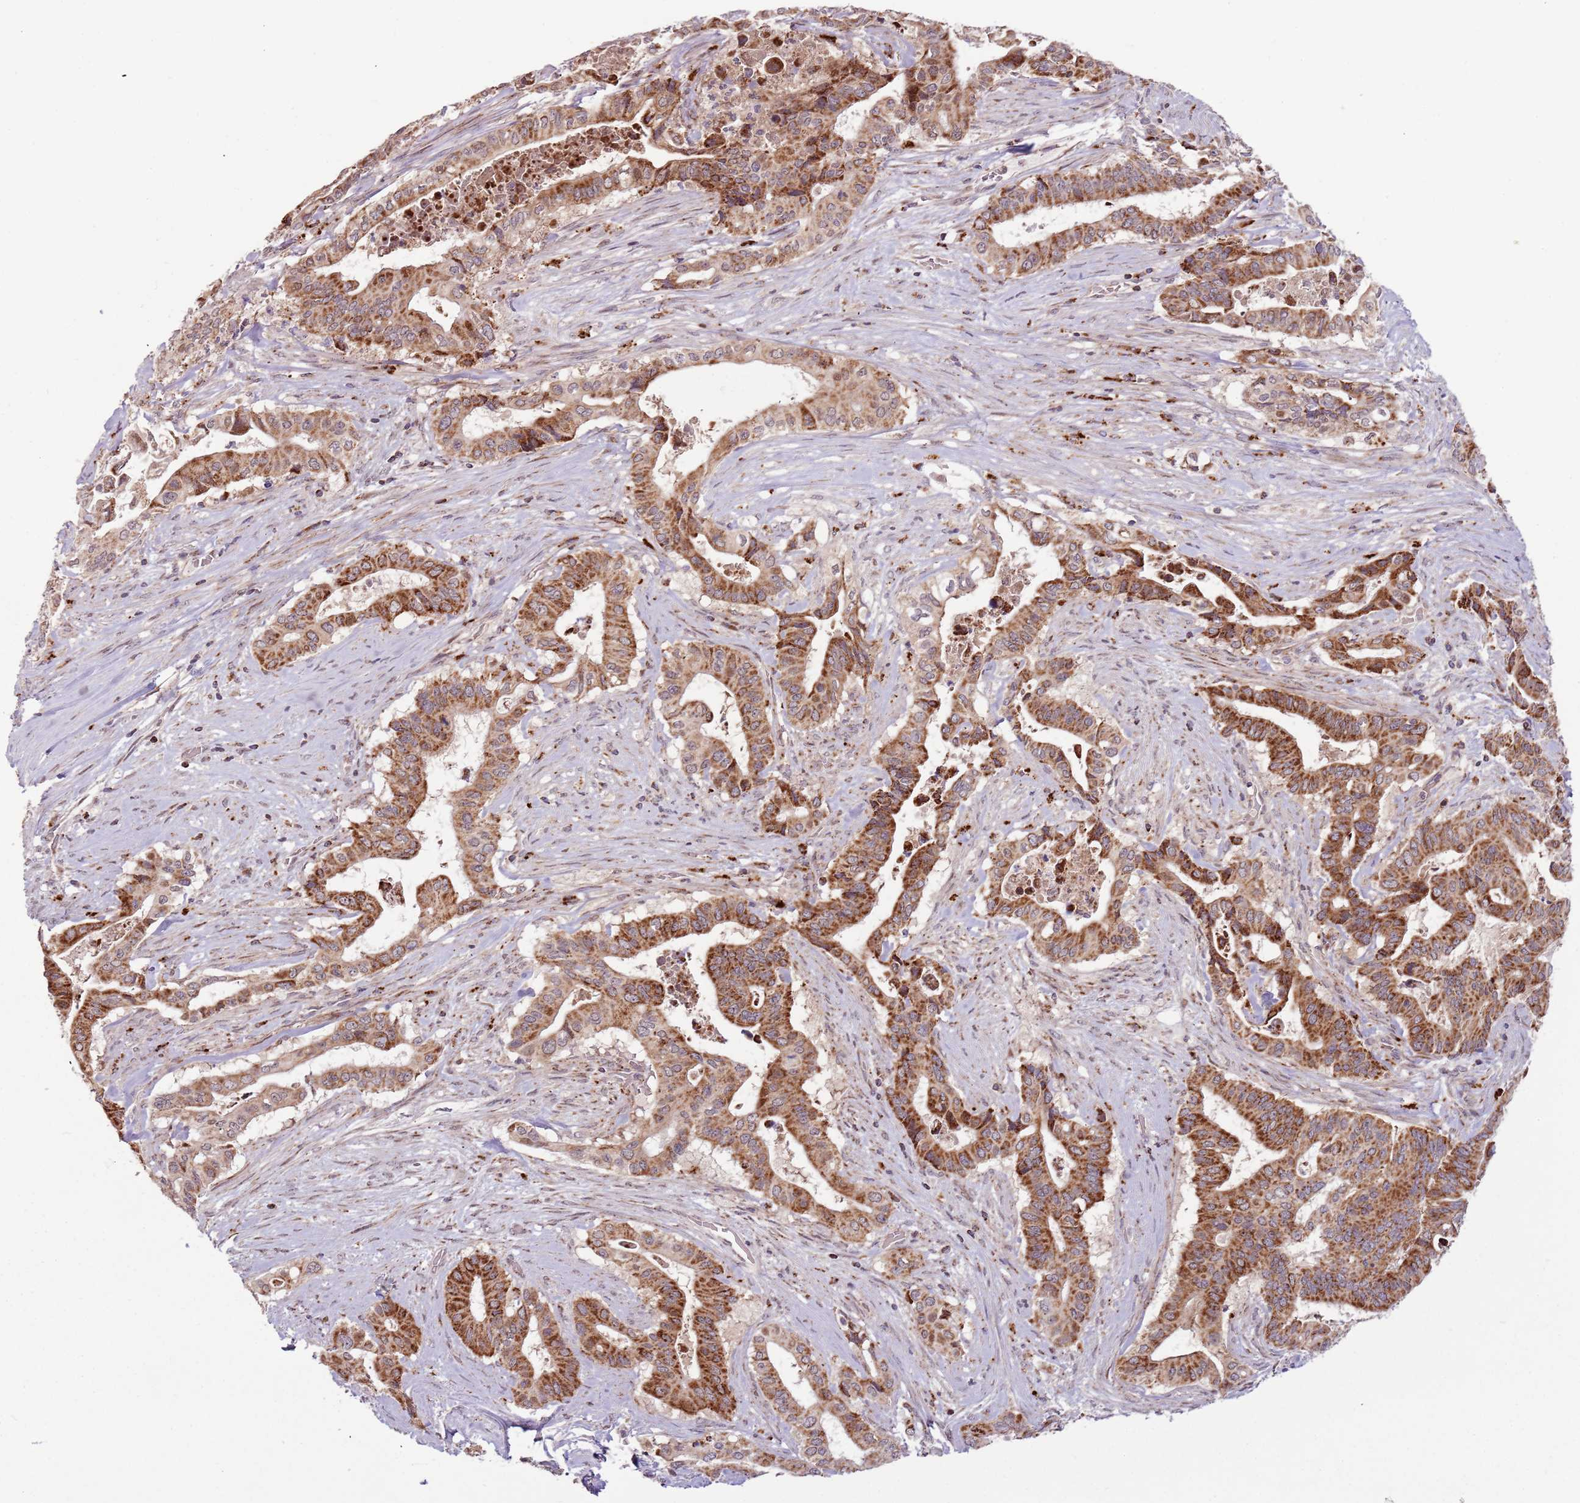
{"staining": {"intensity": "strong", "quantity": ">75%", "location": "cytoplasmic/membranous"}, "tissue": "pancreatic cancer", "cell_type": "Tumor cells", "image_type": "cancer", "snomed": [{"axis": "morphology", "description": "Adenocarcinoma, NOS"}, {"axis": "topography", "description": "Pancreas"}], "caption": "DAB immunohistochemical staining of pancreatic cancer (adenocarcinoma) shows strong cytoplasmic/membranous protein staining in about >75% of tumor cells.", "gene": "ULK3", "patient": {"sex": "female", "age": 77}}